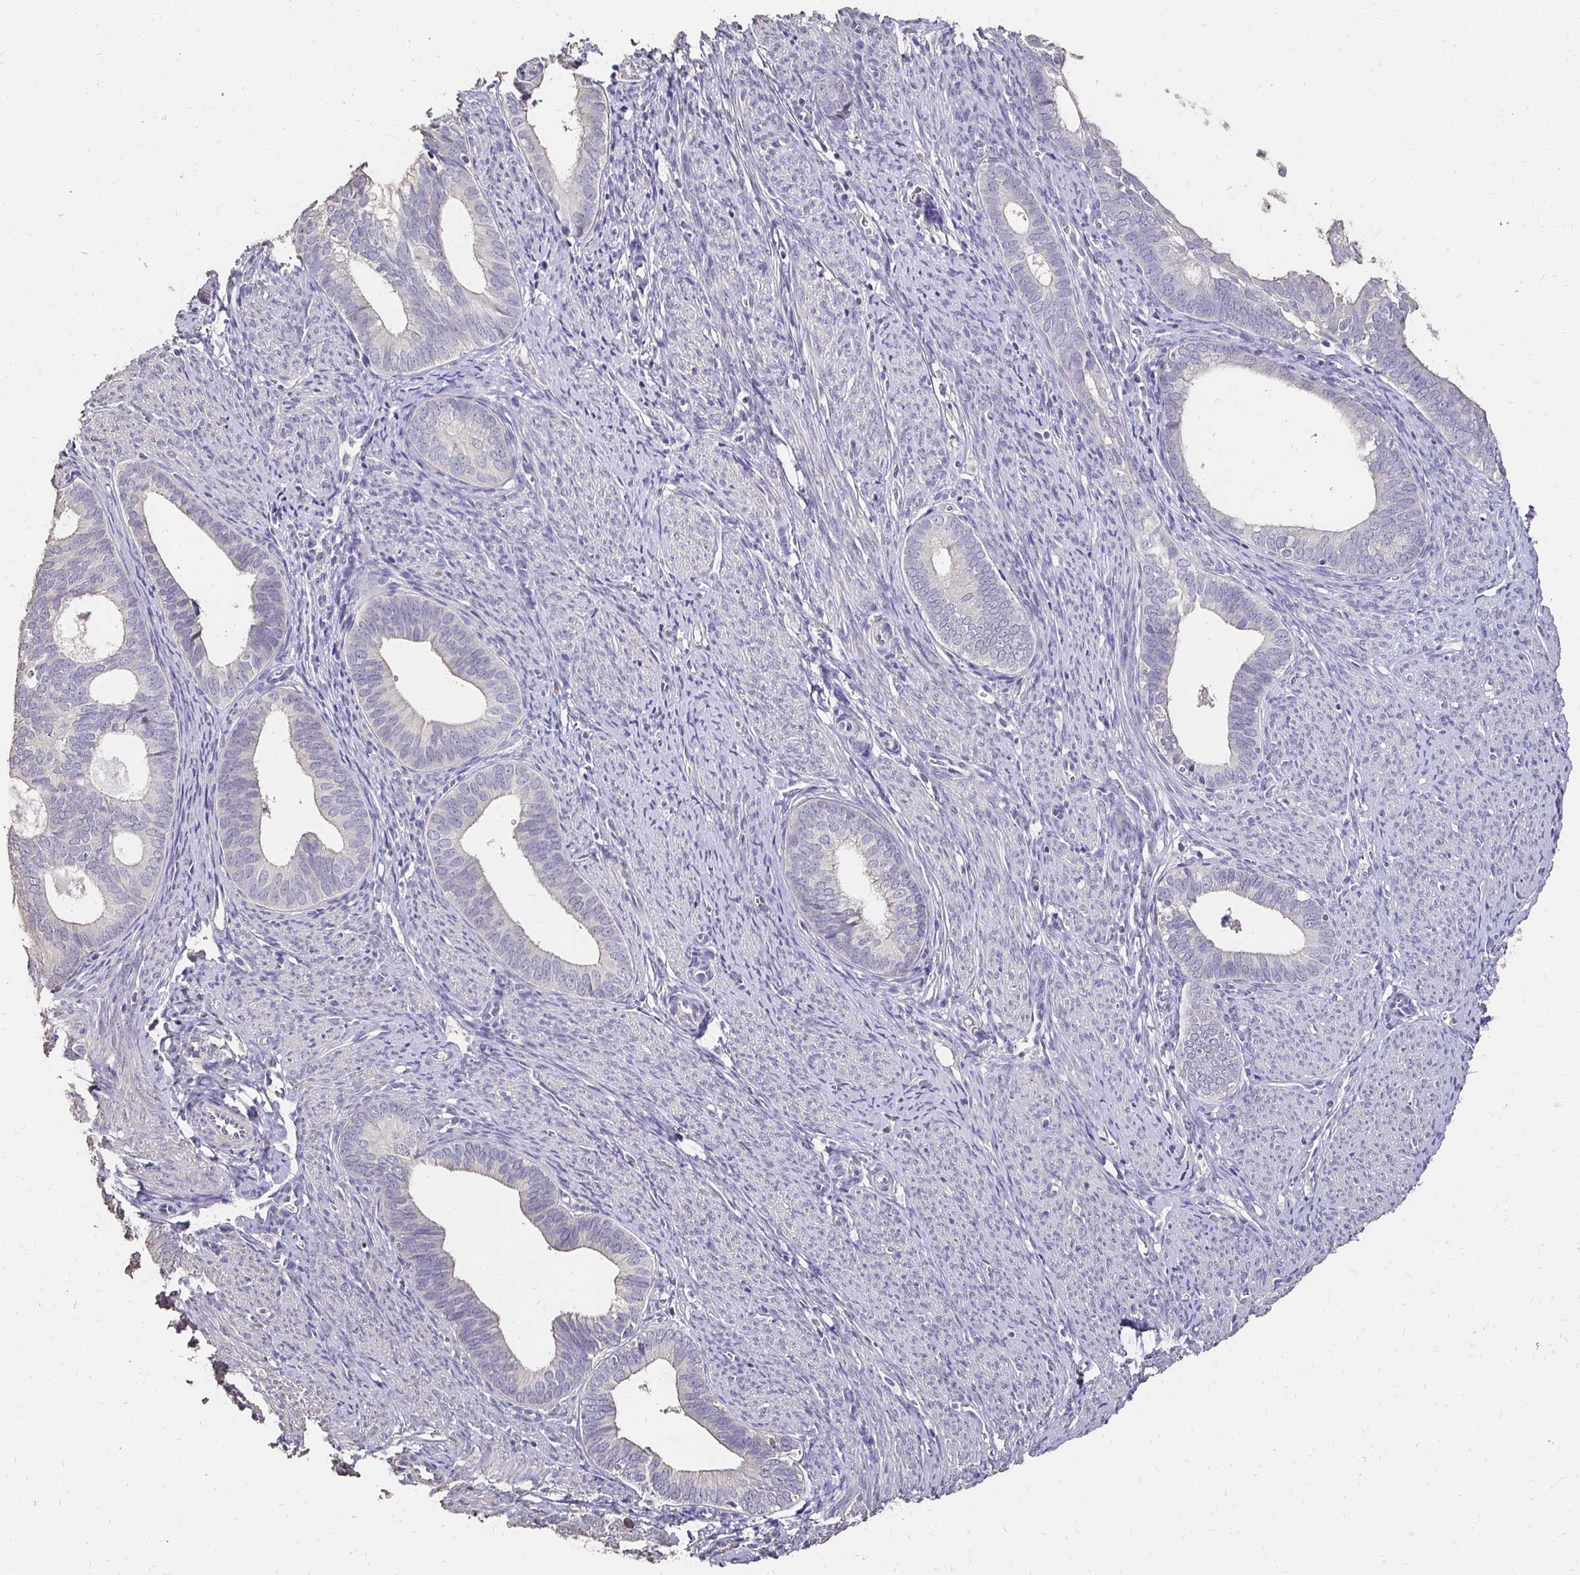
{"staining": {"intensity": "negative", "quantity": "none", "location": "none"}, "tissue": "endometrial cancer", "cell_type": "Tumor cells", "image_type": "cancer", "snomed": [{"axis": "morphology", "description": "Adenocarcinoma, NOS"}, {"axis": "topography", "description": "Endometrium"}], "caption": "IHC photomicrograph of human endometrial adenocarcinoma stained for a protein (brown), which demonstrates no expression in tumor cells.", "gene": "UGT1A6", "patient": {"sex": "female", "age": 75}}